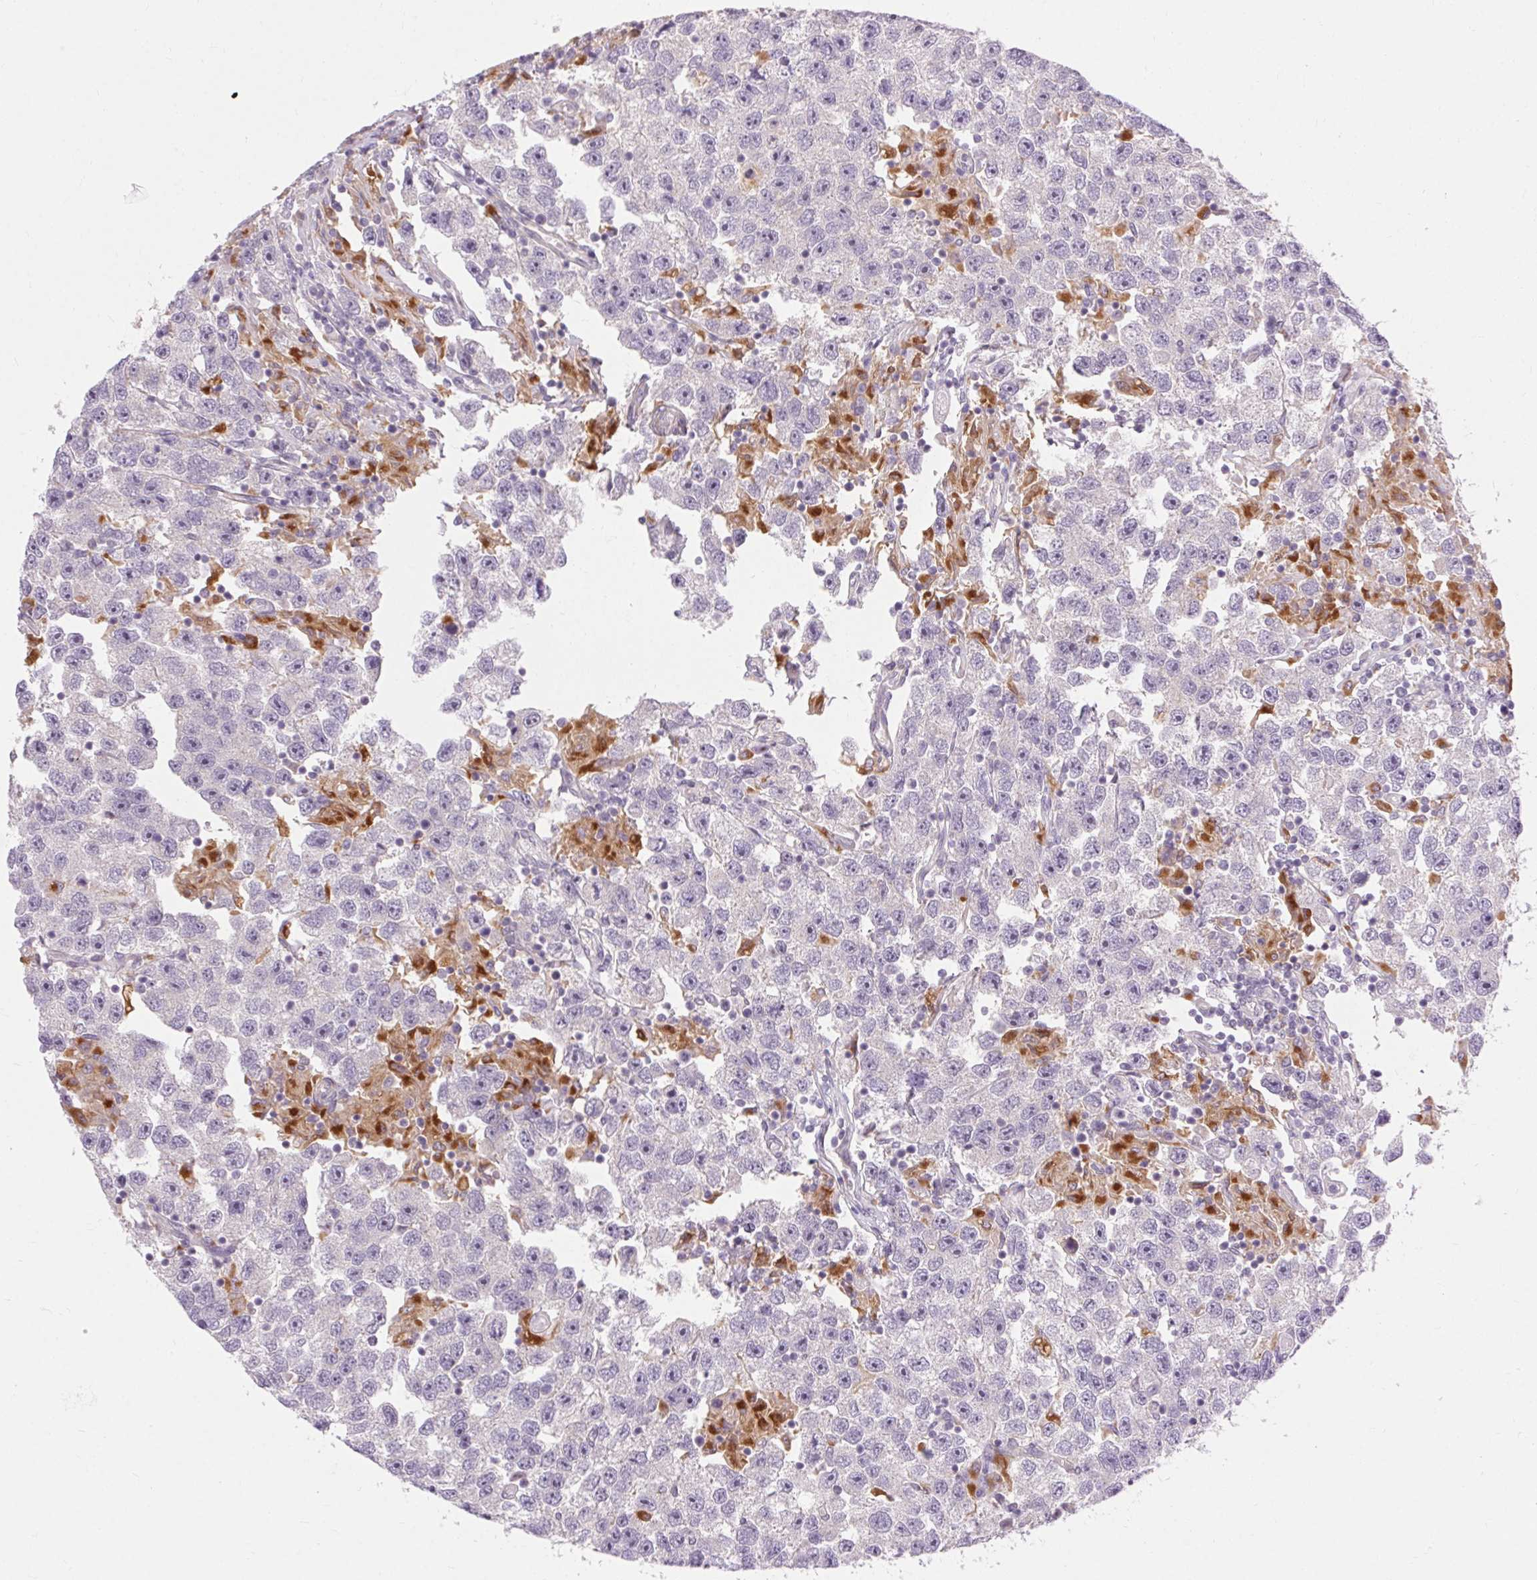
{"staining": {"intensity": "negative", "quantity": "none", "location": "none"}, "tissue": "testis cancer", "cell_type": "Tumor cells", "image_type": "cancer", "snomed": [{"axis": "morphology", "description": "Seminoma, NOS"}, {"axis": "topography", "description": "Testis"}], "caption": "The histopathology image demonstrates no significant positivity in tumor cells of testis cancer.", "gene": "TM6SF1", "patient": {"sex": "male", "age": 26}}